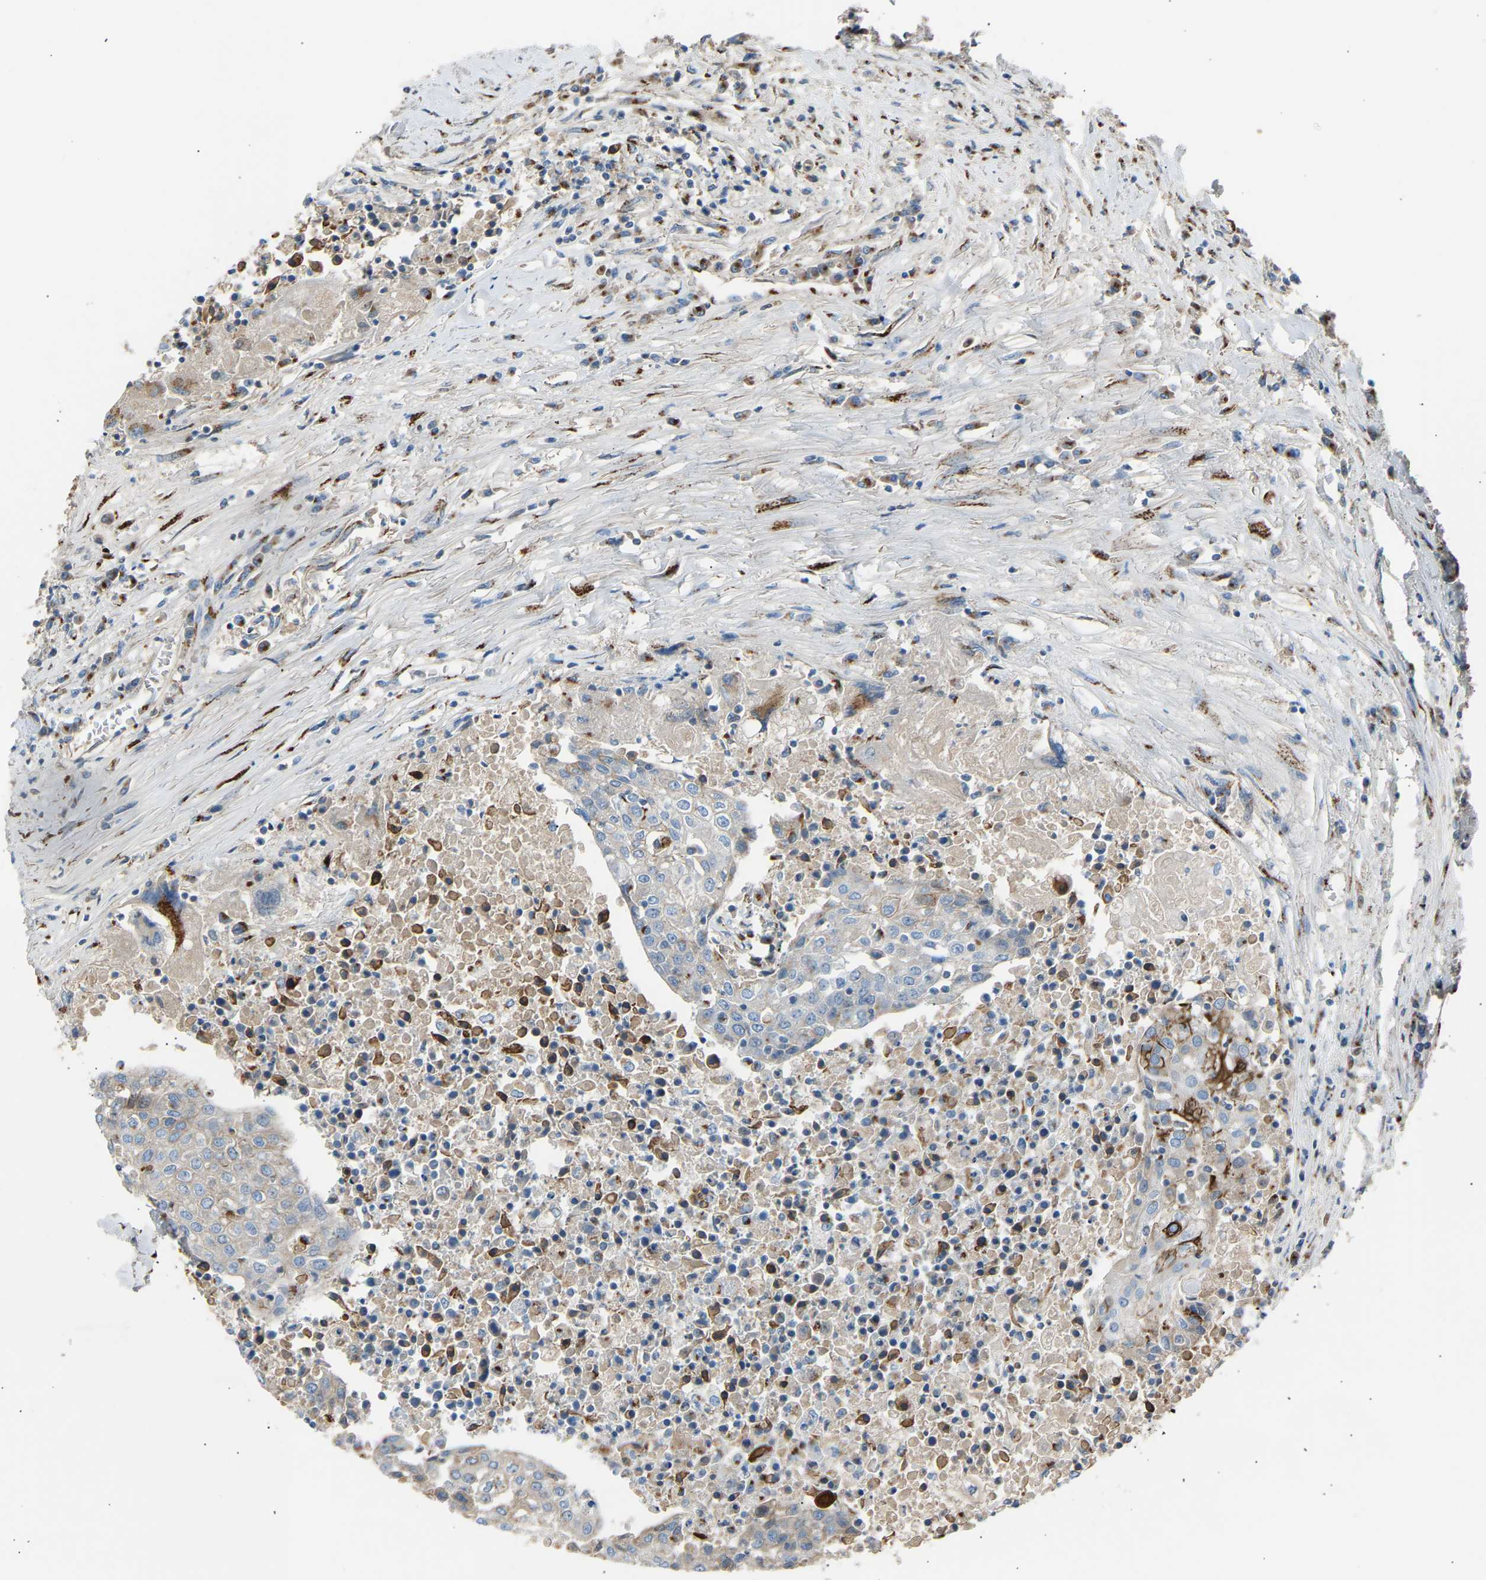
{"staining": {"intensity": "moderate", "quantity": "<25%", "location": "cytoplasmic/membranous"}, "tissue": "urothelial cancer", "cell_type": "Tumor cells", "image_type": "cancer", "snomed": [{"axis": "morphology", "description": "Urothelial carcinoma, High grade"}, {"axis": "topography", "description": "Urinary bladder"}], "caption": "Tumor cells demonstrate low levels of moderate cytoplasmic/membranous expression in about <25% of cells in urothelial cancer.", "gene": "CYREN", "patient": {"sex": "female", "age": 85}}